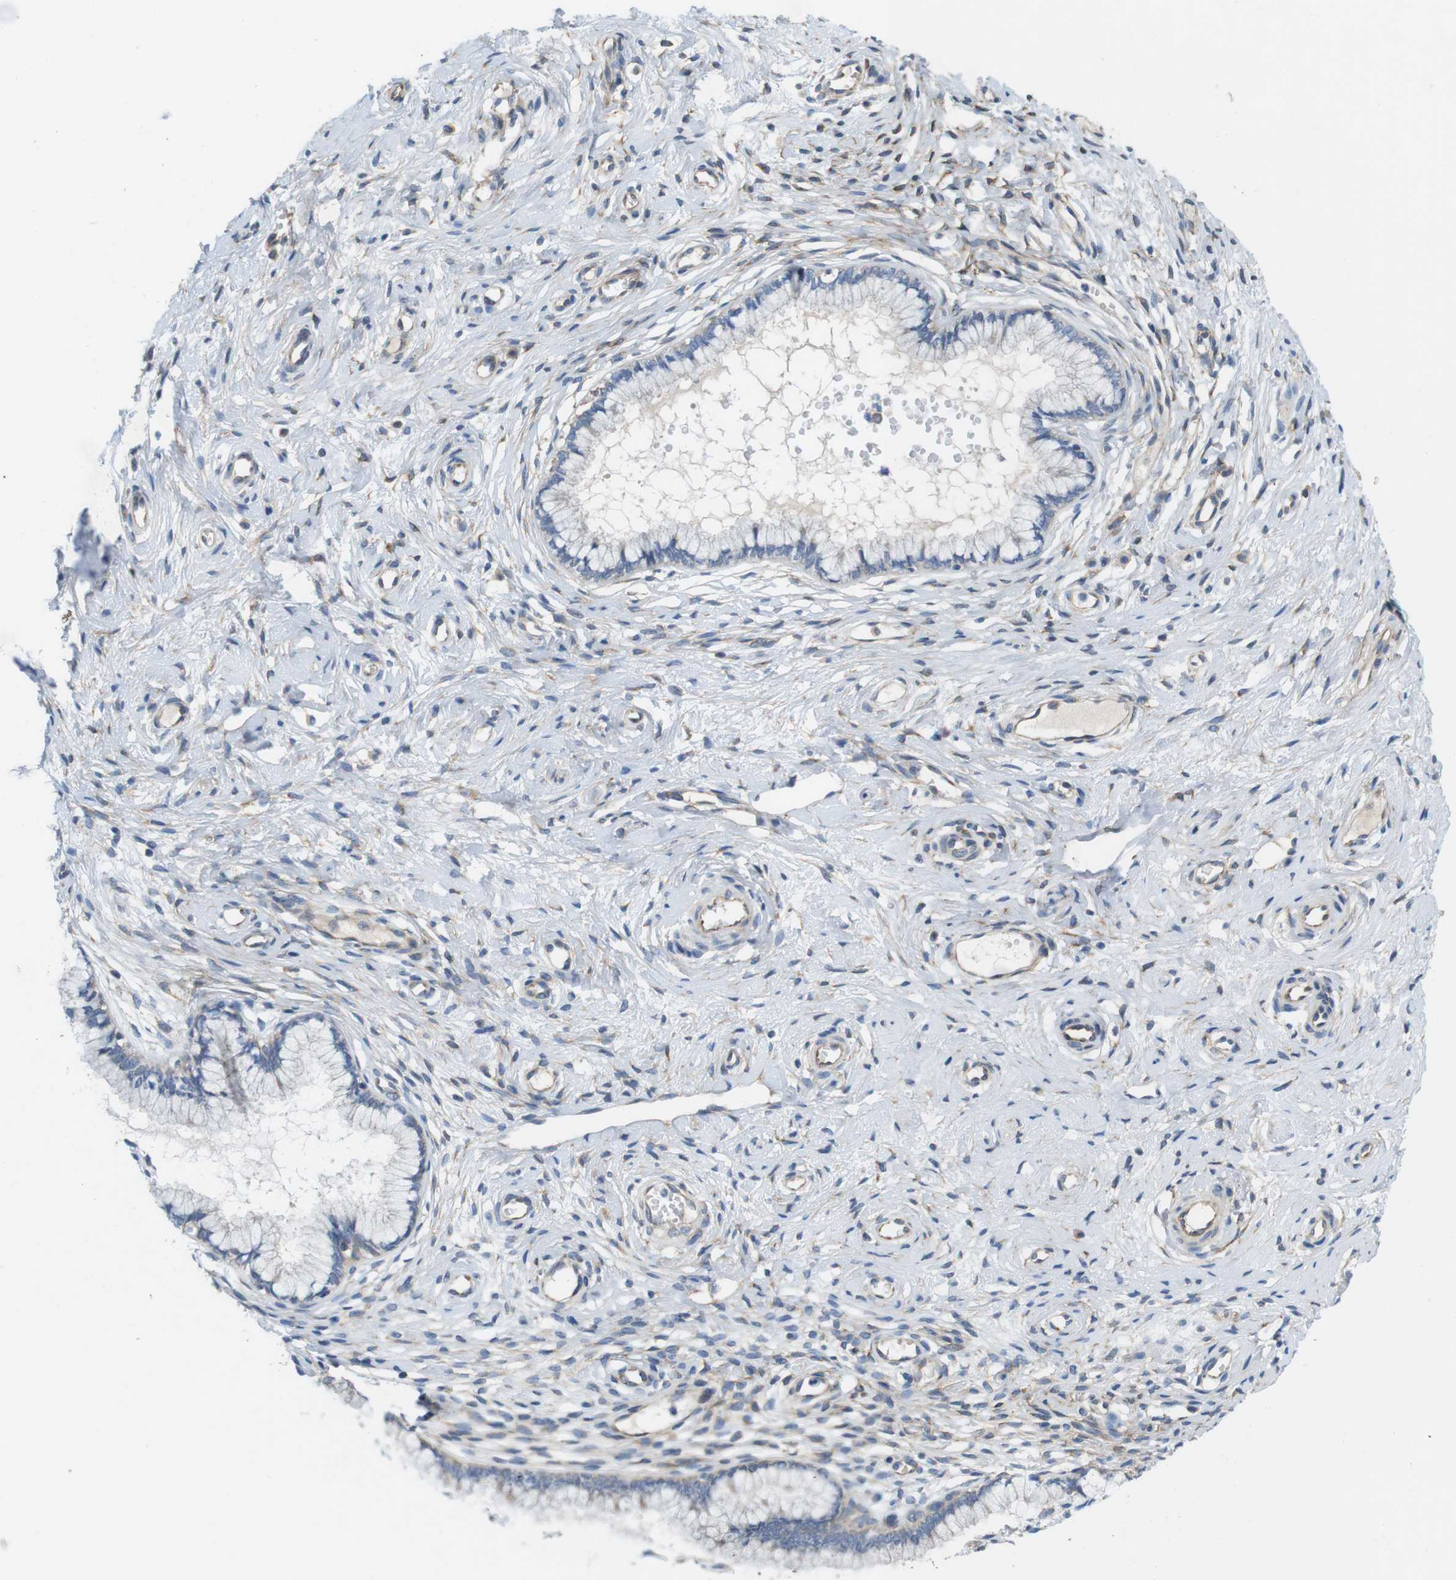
{"staining": {"intensity": "negative", "quantity": "none", "location": "none"}, "tissue": "cervix", "cell_type": "Glandular cells", "image_type": "normal", "snomed": [{"axis": "morphology", "description": "Normal tissue, NOS"}, {"axis": "topography", "description": "Cervix"}], "caption": "This is a histopathology image of immunohistochemistry staining of unremarkable cervix, which shows no expression in glandular cells.", "gene": "DCLK1", "patient": {"sex": "female", "age": 65}}